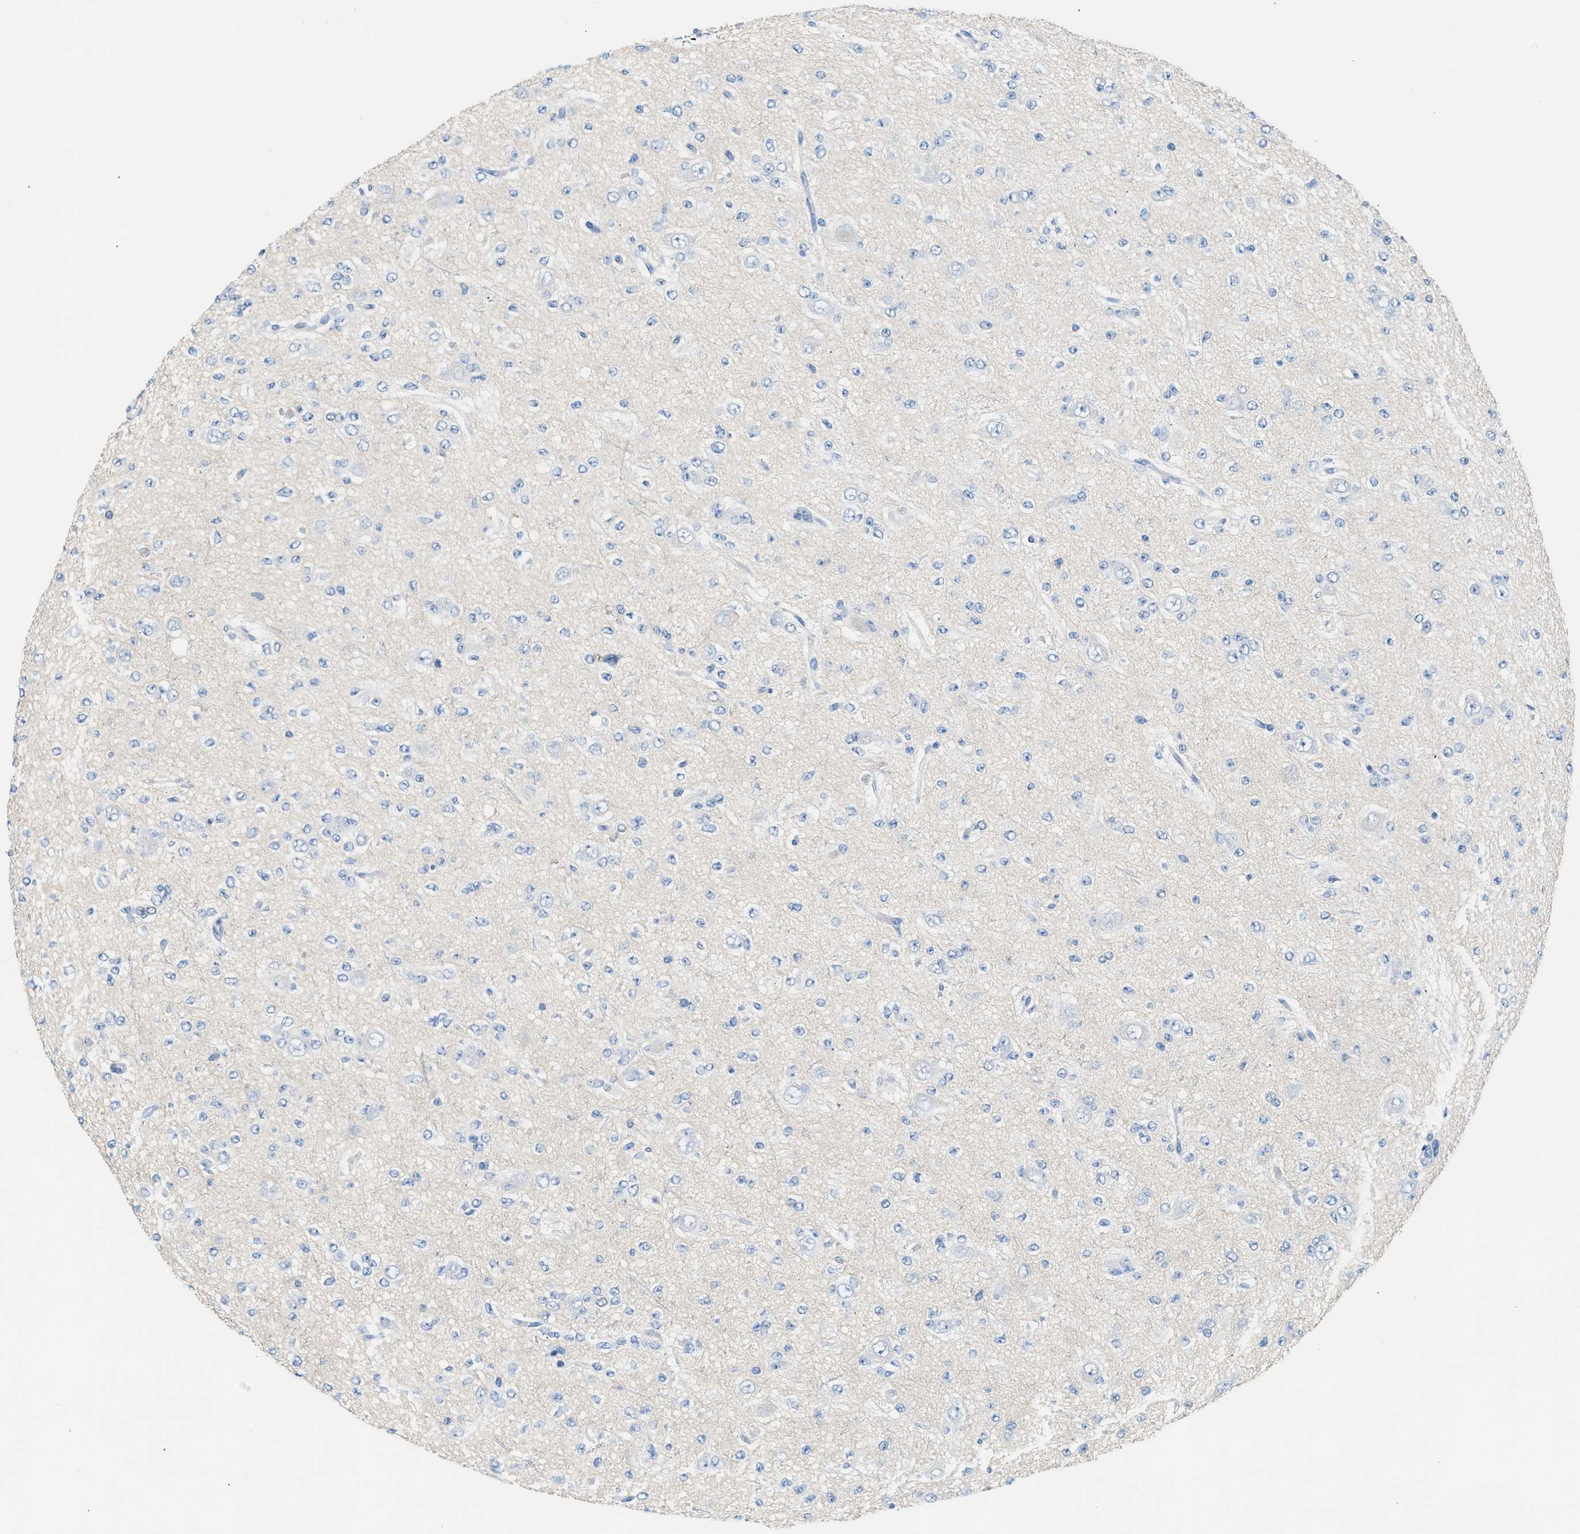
{"staining": {"intensity": "negative", "quantity": "none", "location": "none"}, "tissue": "glioma", "cell_type": "Tumor cells", "image_type": "cancer", "snomed": [{"axis": "morphology", "description": "Glioma, malignant, Low grade"}, {"axis": "topography", "description": "Brain"}], "caption": "This is an immunohistochemistry photomicrograph of human glioma. There is no expression in tumor cells.", "gene": "SPAM1", "patient": {"sex": "male", "age": 38}}